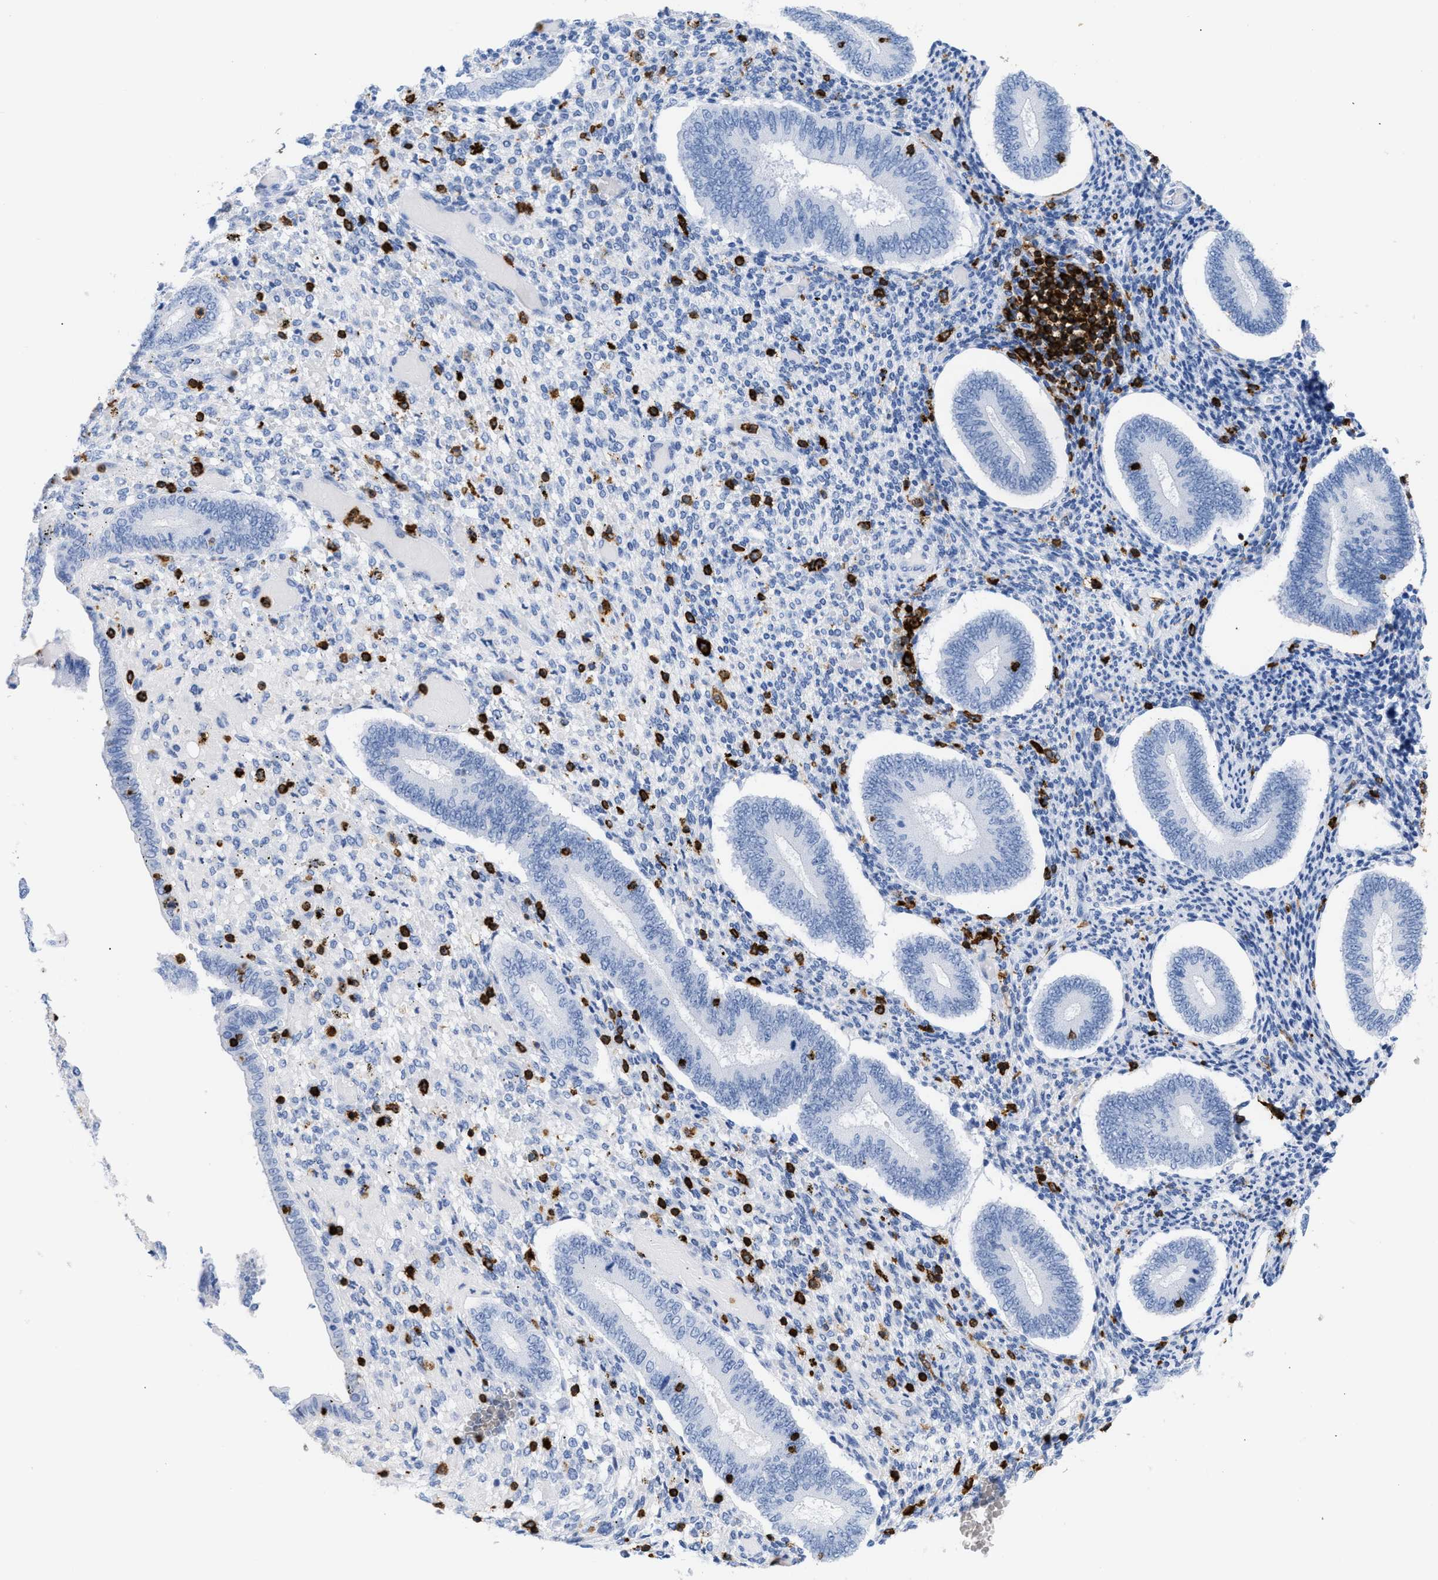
{"staining": {"intensity": "negative", "quantity": "none", "location": "none"}, "tissue": "endometrium", "cell_type": "Cells in endometrial stroma", "image_type": "normal", "snomed": [{"axis": "morphology", "description": "Normal tissue, NOS"}, {"axis": "topography", "description": "Endometrium"}], "caption": "The photomicrograph reveals no significant staining in cells in endometrial stroma of endometrium. (Stains: DAB (3,3'-diaminobenzidine) immunohistochemistry (IHC) with hematoxylin counter stain, Microscopy: brightfield microscopy at high magnification).", "gene": "LCP1", "patient": {"sex": "female", "age": 42}}